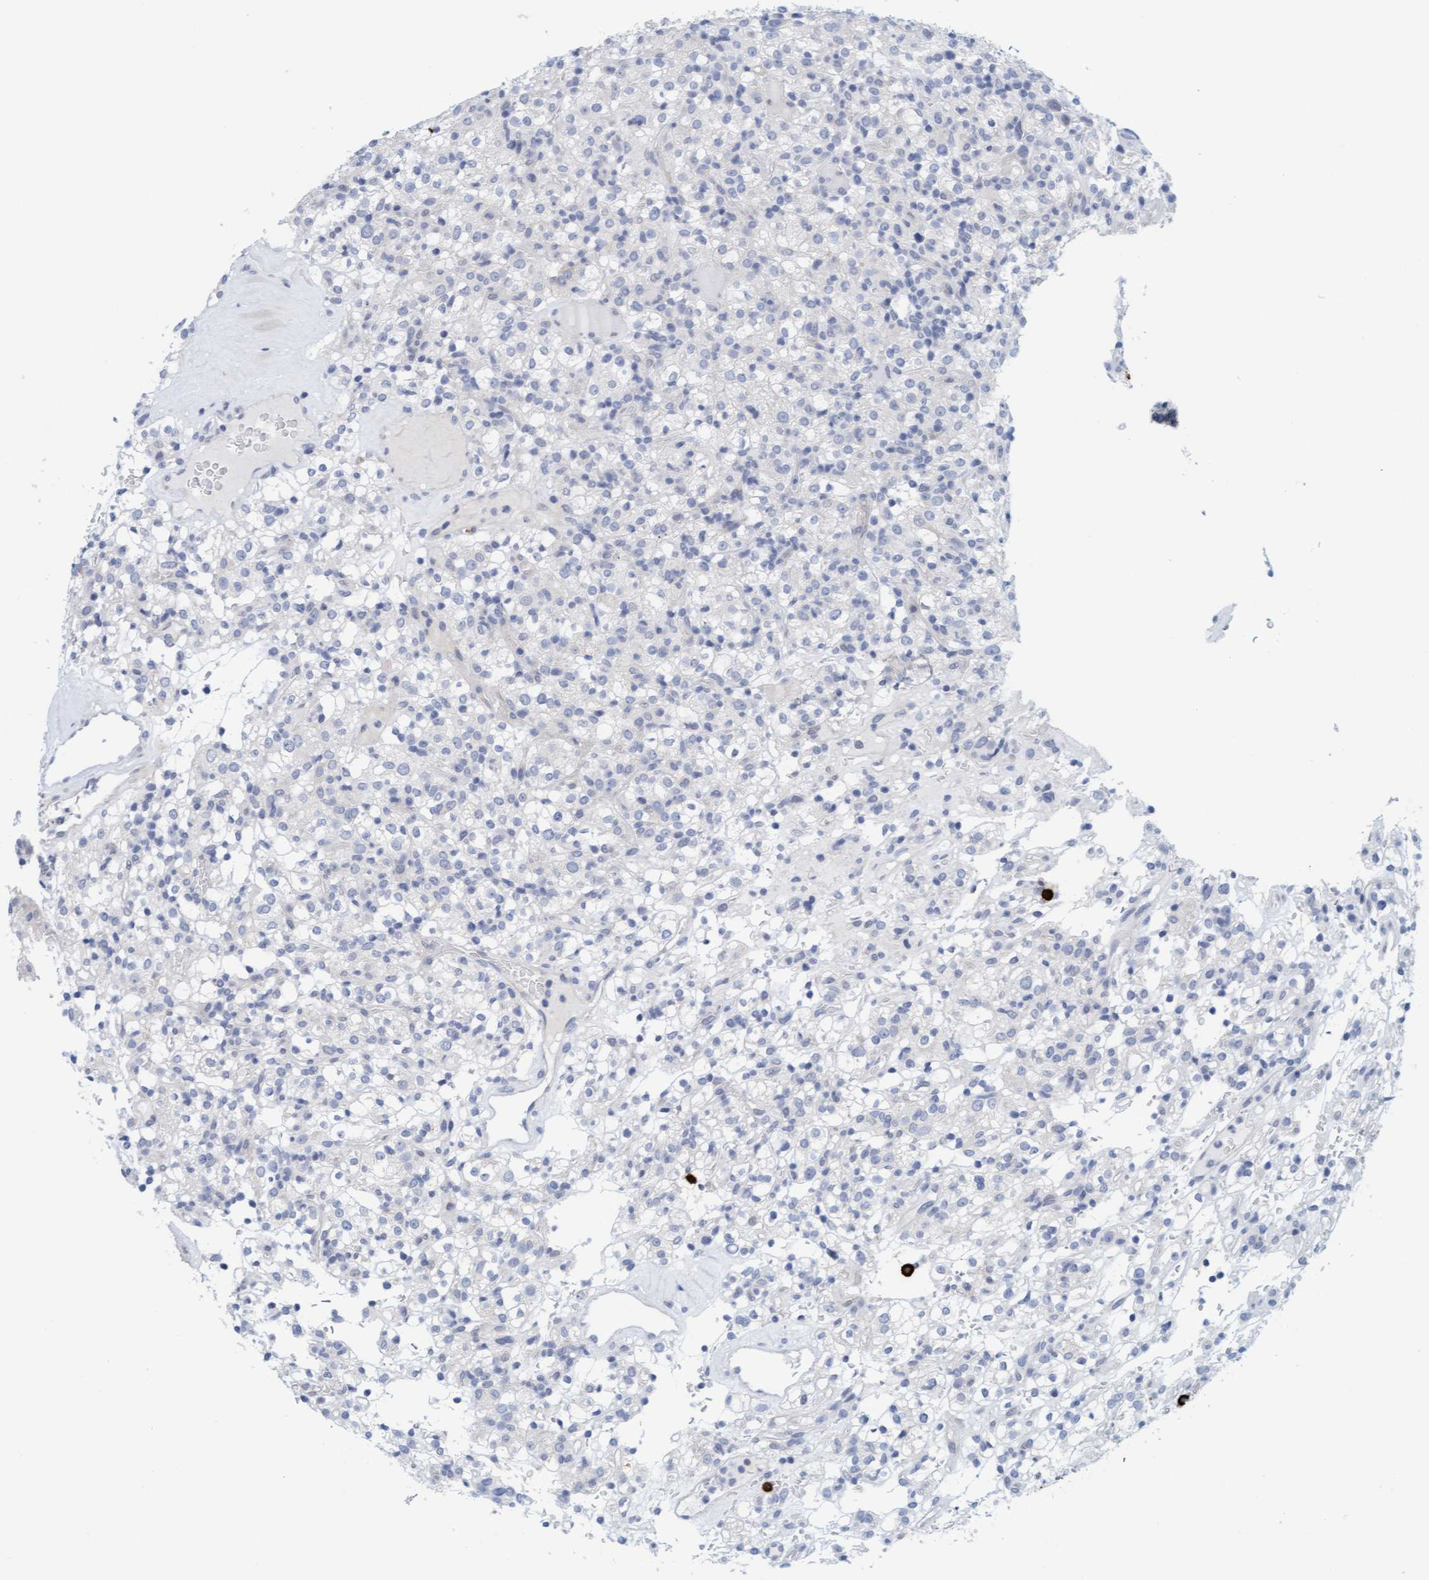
{"staining": {"intensity": "negative", "quantity": "none", "location": "none"}, "tissue": "renal cancer", "cell_type": "Tumor cells", "image_type": "cancer", "snomed": [{"axis": "morphology", "description": "Normal tissue, NOS"}, {"axis": "morphology", "description": "Adenocarcinoma, NOS"}, {"axis": "topography", "description": "Kidney"}], "caption": "This is an immunohistochemistry (IHC) image of adenocarcinoma (renal). There is no positivity in tumor cells.", "gene": "CPA3", "patient": {"sex": "female", "age": 72}}